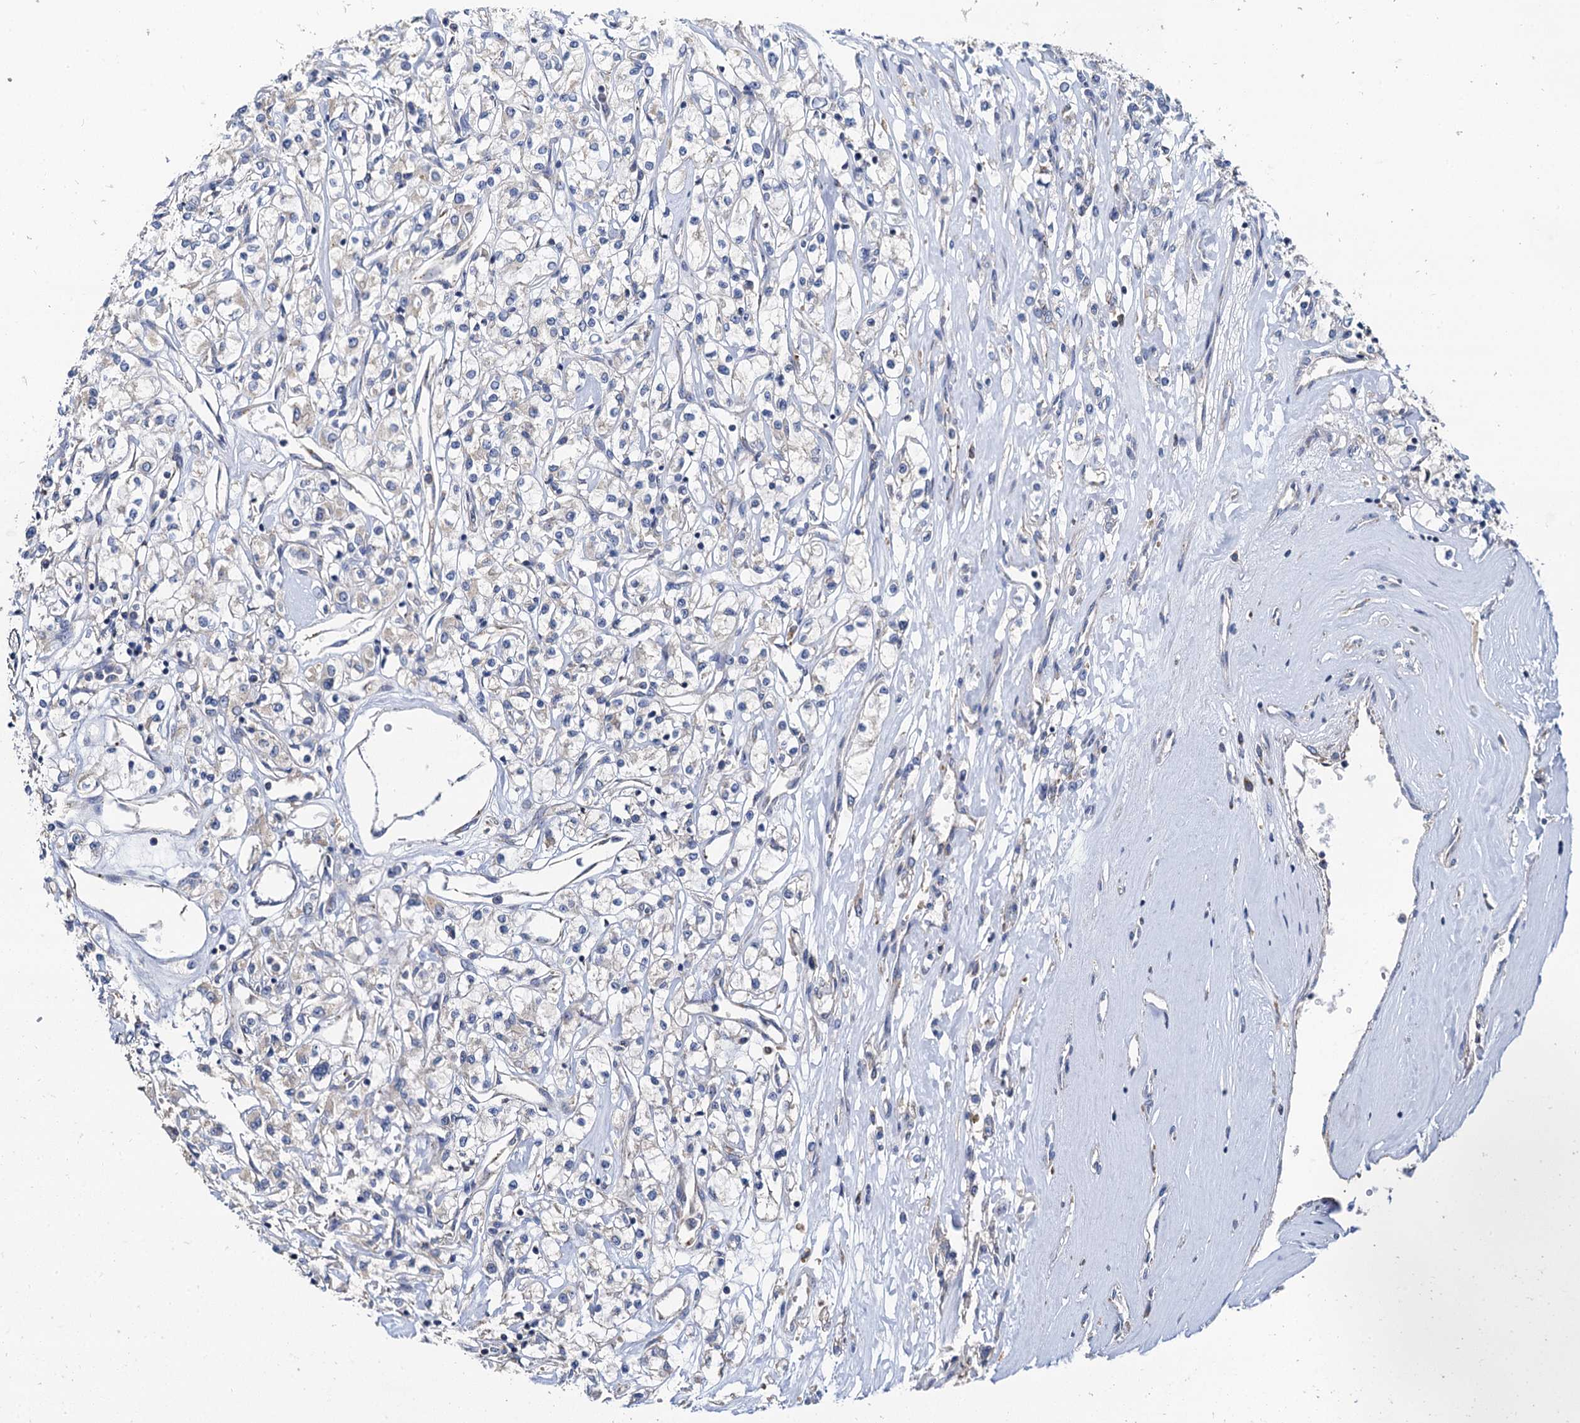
{"staining": {"intensity": "negative", "quantity": "none", "location": "none"}, "tissue": "renal cancer", "cell_type": "Tumor cells", "image_type": "cancer", "snomed": [{"axis": "morphology", "description": "Adenocarcinoma, NOS"}, {"axis": "topography", "description": "Kidney"}], "caption": "Immunohistochemistry (IHC) photomicrograph of human renal cancer (adenocarcinoma) stained for a protein (brown), which demonstrates no staining in tumor cells. Nuclei are stained in blue.", "gene": "NKAPD1", "patient": {"sex": "female", "age": 59}}